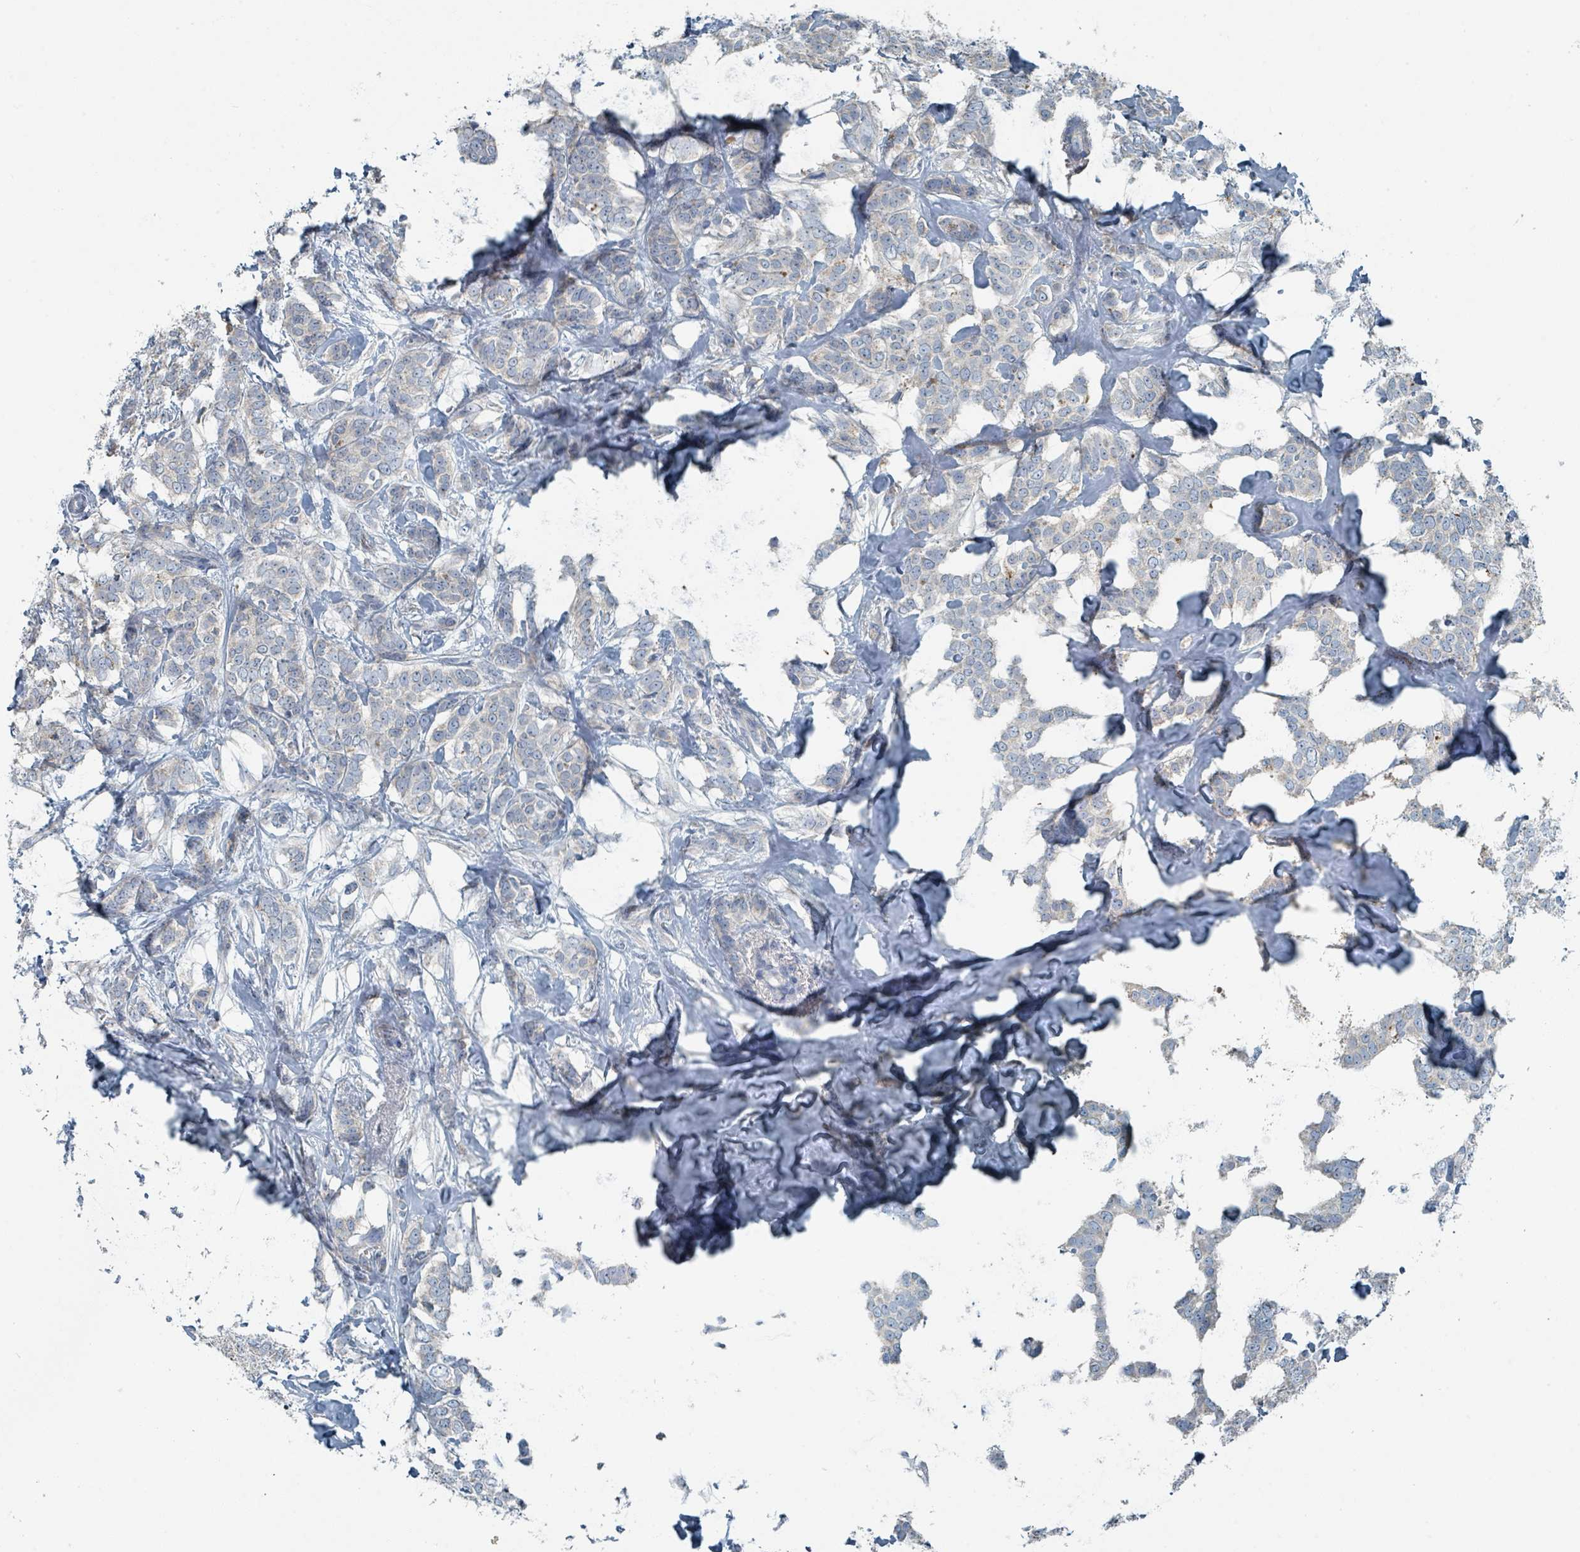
{"staining": {"intensity": "weak", "quantity": "<25%", "location": "cytoplasmic/membranous"}, "tissue": "breast cancer", "cell_type": "Tumor cells", "image_type": "cancer", "snomed": [{"axis": "morphology", "description": "Duct carcinoma"}, {"axis": "topography", "description": "Breast"}], "caption": "Tumor cells show no significant protein staining in breast cancer.", "gene": "RASA4", "patient": {"sex": "female", "age": 72}}